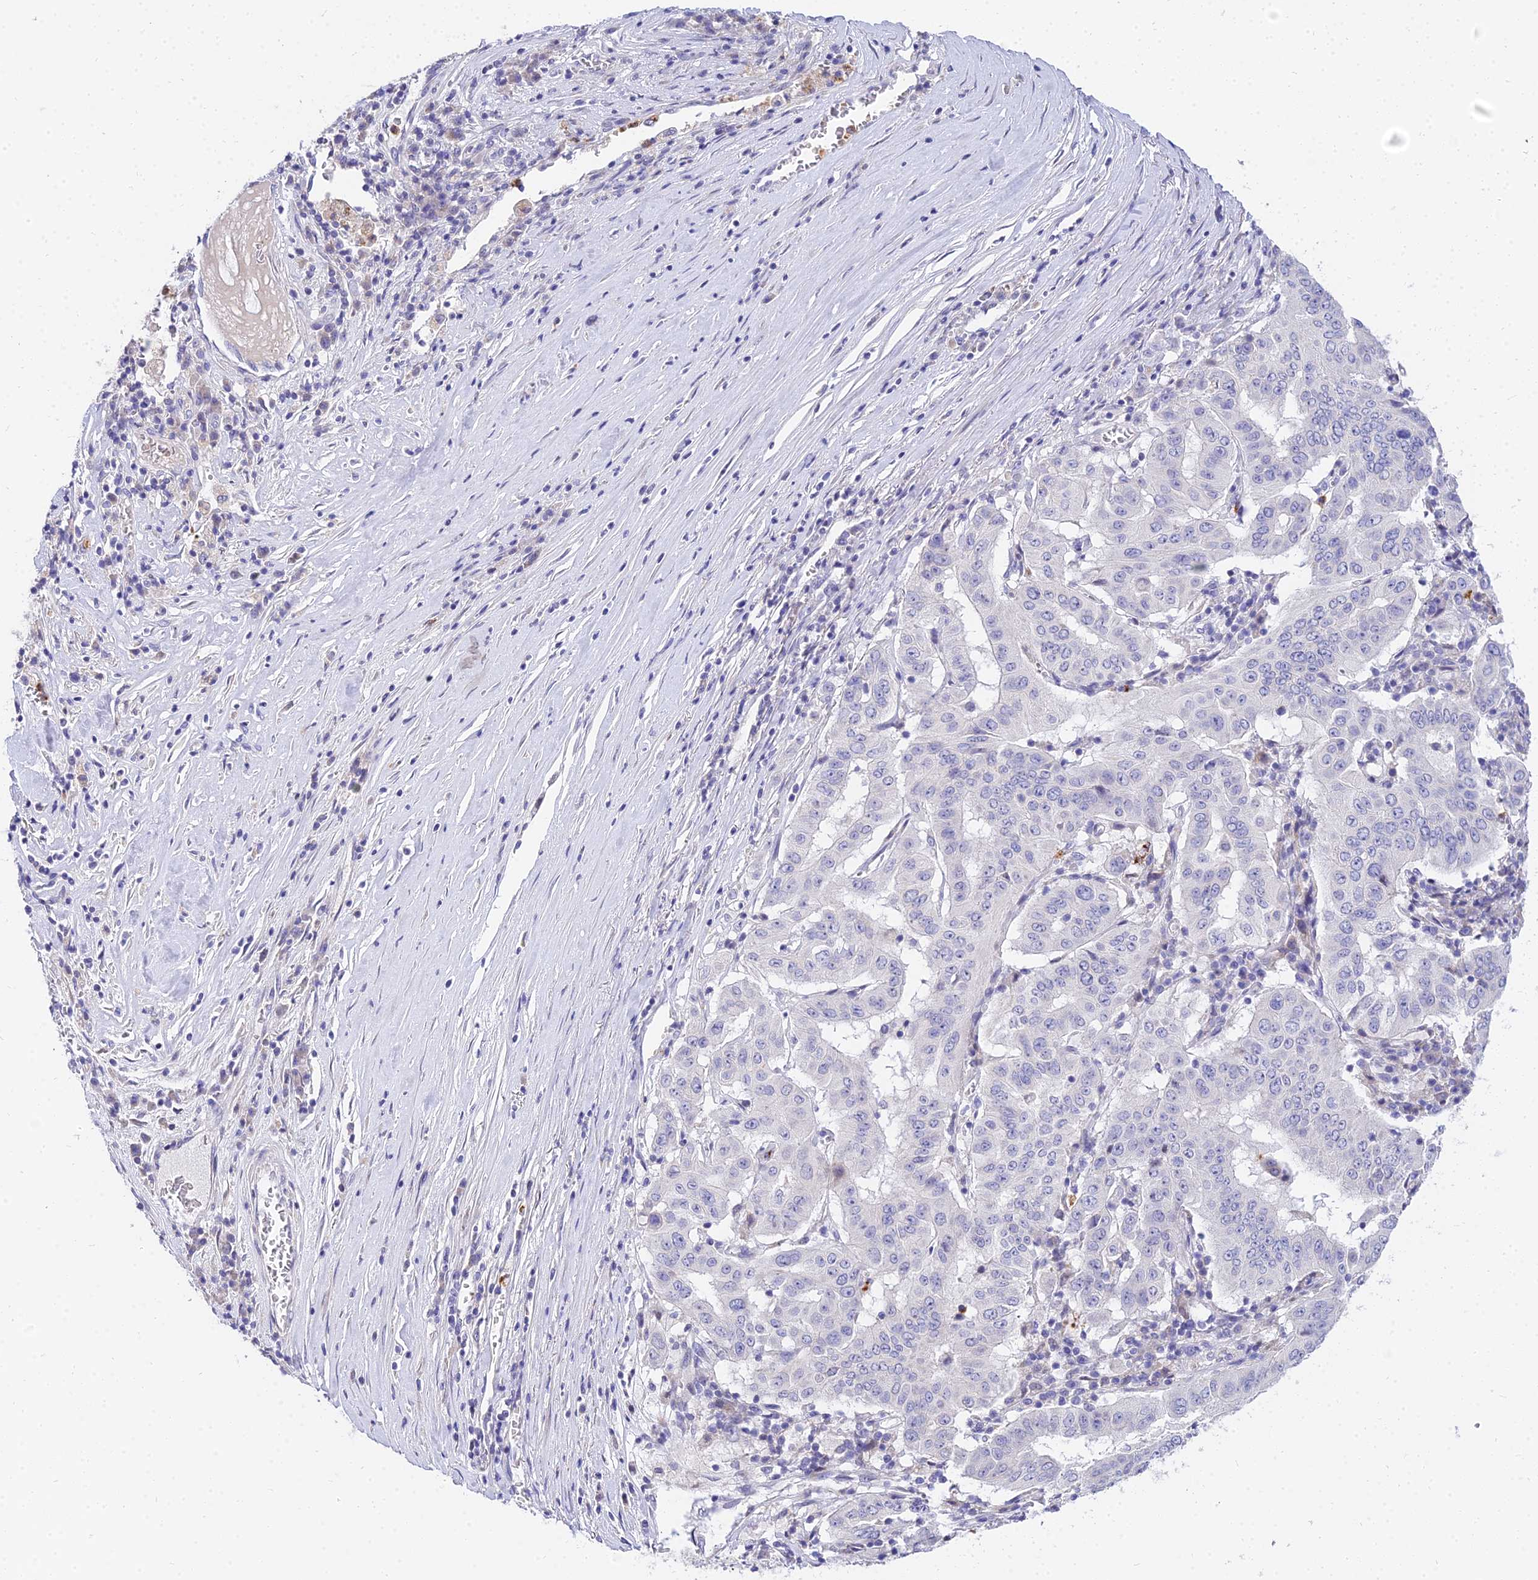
{"staining": {"intensity": "negative", "quantity": "none", "location": "none"}, "tissue": "pancreatic cancer", "cell_type": "Tumor cells", "image_type": "cancer", "snomed": [{"axis": "morphology", "description": "Adenocarcinoma, NOS"}, {"axis": "topography", "description": "Pancreas"}], "caption": "Immunohistochemistry (IHC) micrograph of human adenocarcinoma (pancreatic) stained for a protein (brown), which displays no positivity in tumor cells.", "gene": "VWC2L", "patient": {"sex": "male", "age": 63}}